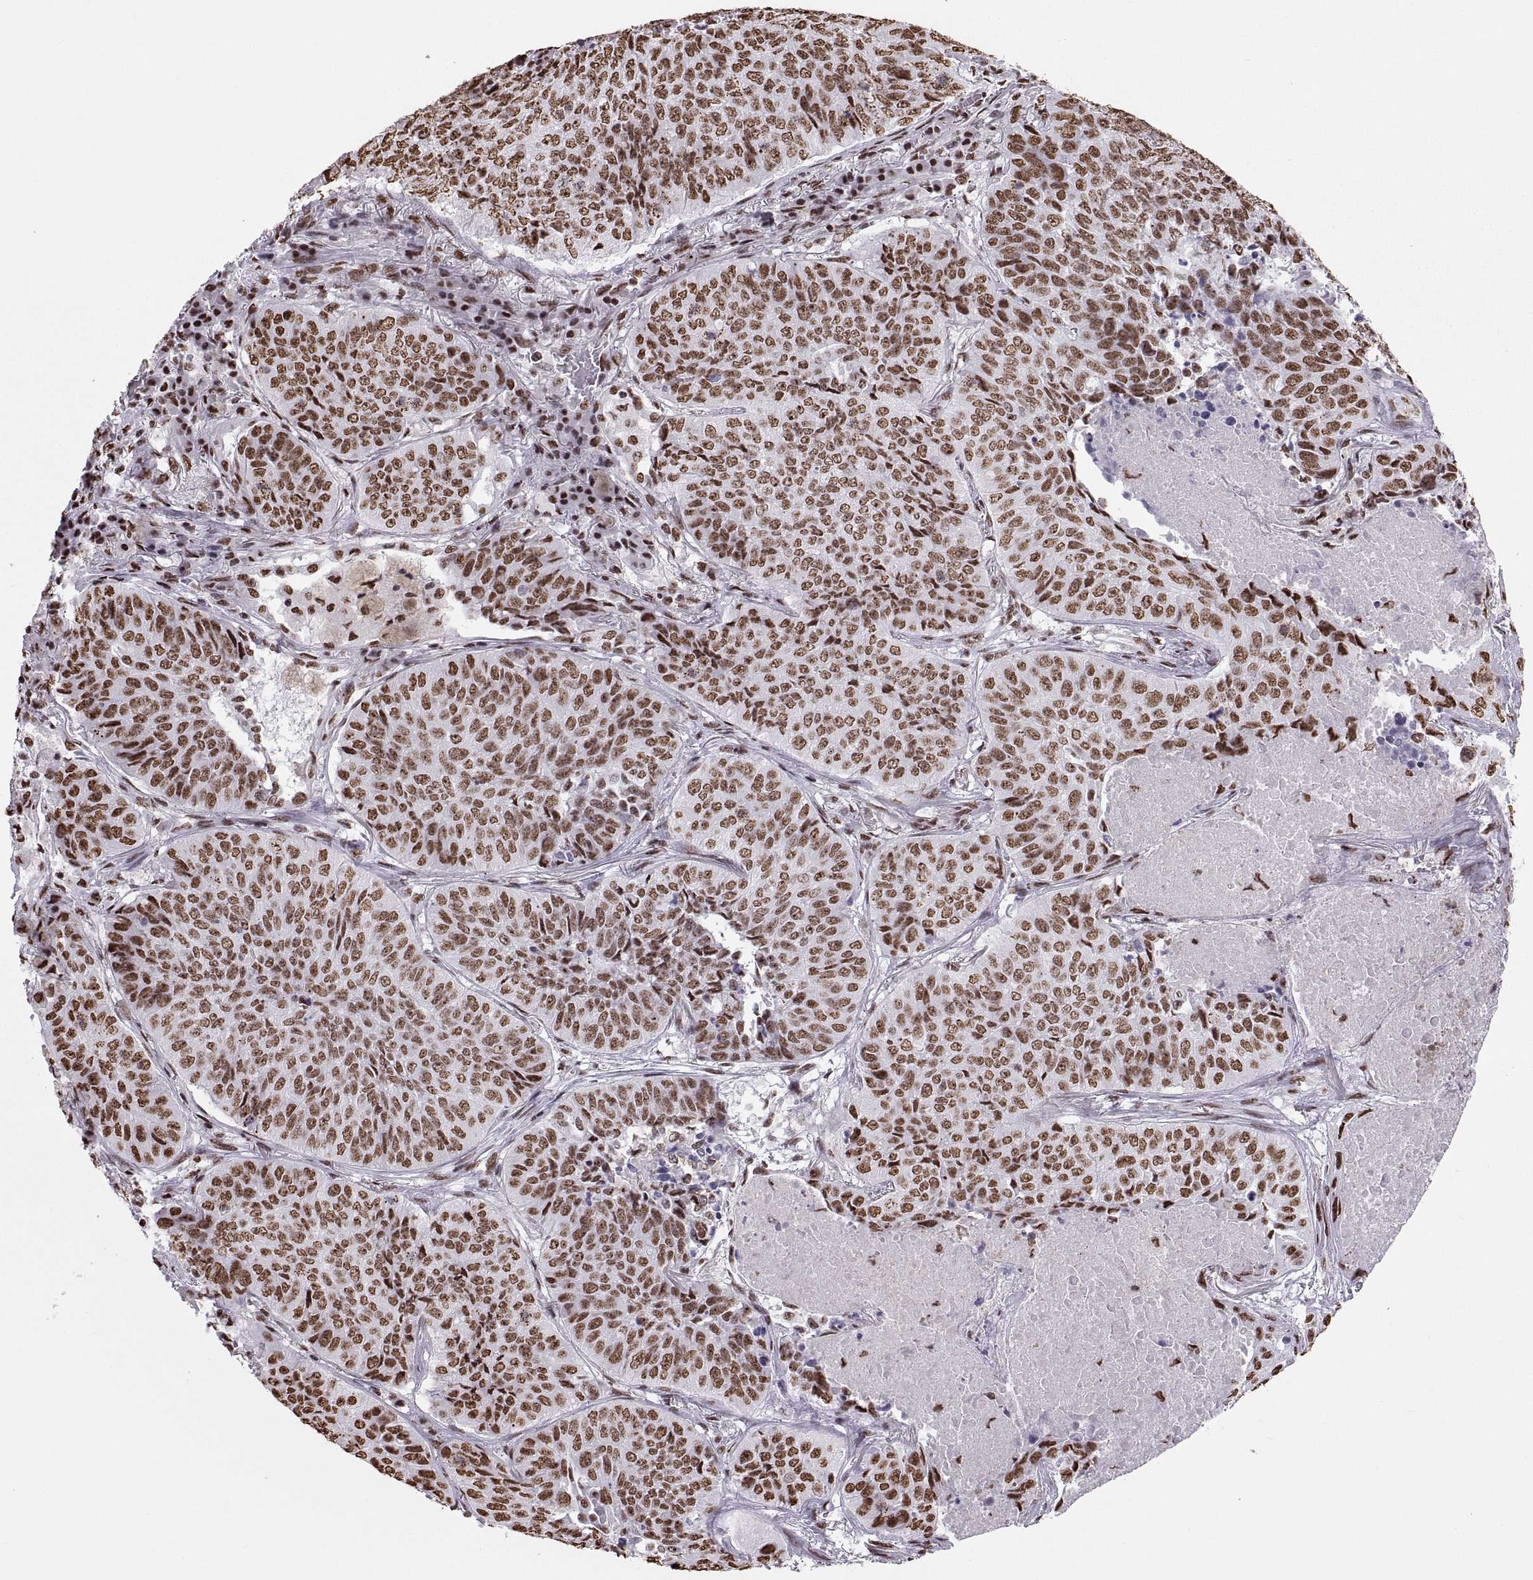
{"staining": {"intensity": "moderate", "quantity": ">75%", "location": "nuclear"}, "tissue": "lung cancer", "cell_type": "Tumor cells", "image_type": "cancer", "snomed": [{"axis": "morphology", "description": "Normal tissue, NOS"}, {"axis": "morphology", "description": "Squamous cell carcinoma, NOS"}, {"axis": "topography", "description": "Bronchus"}, {"axis": "topography", "description": "Lung"}], "caption": "Lung cancer stained with DAB immunohistochemistry shows medium levels of moderate nuclear staining in about >75% of tumor cells. (DAB (3,3'-diaminobenzidine) = brown stain, brightfield microscopy at high magnification).", "gene": "SNAI1", "patient": {"sex": "male", "age": 64}}